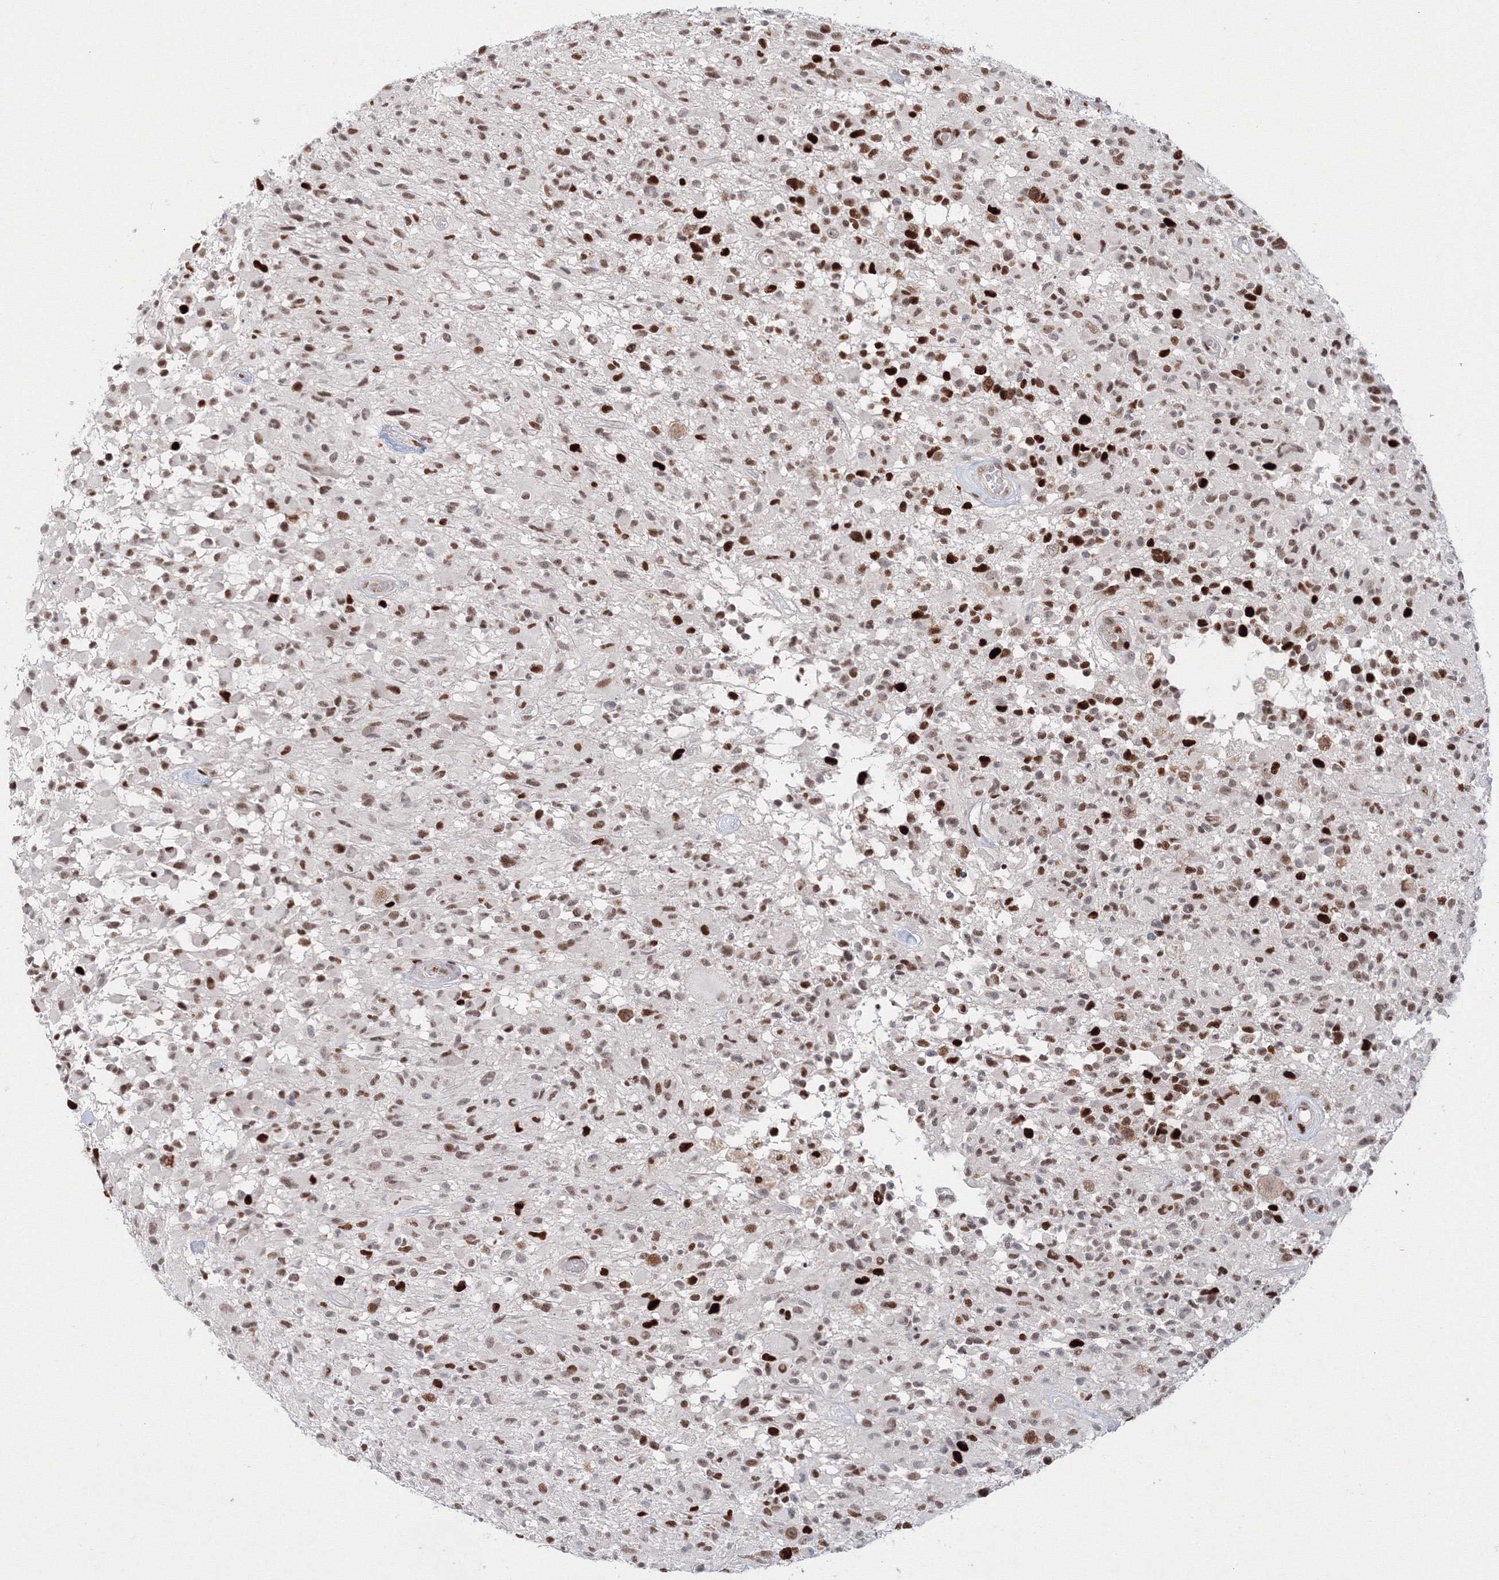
{"staining": {"intensity": "strong", "quantity": ">75%", "location": "nuclear"}, "tissue": "glioma", "cell_type": "Tumor cells", "image_type": "cancer", "snomed": [{"axis": "morphology", "description": "Glioma, malignant, High grade"}, {"axis": "morphology", "description": "Glioblastoma, NOS"}, {"axis": "topography", "description": "Brain"}], "caption": "Glioma was stained to show a protein in brown. There is high levels of strong nuclear expression in about >75% of tumor cells. (Brightfield microscopy of DAB IHC at high magnification).", "gene": "LIG1", "patient": {"sex": "male", "age": 60}}